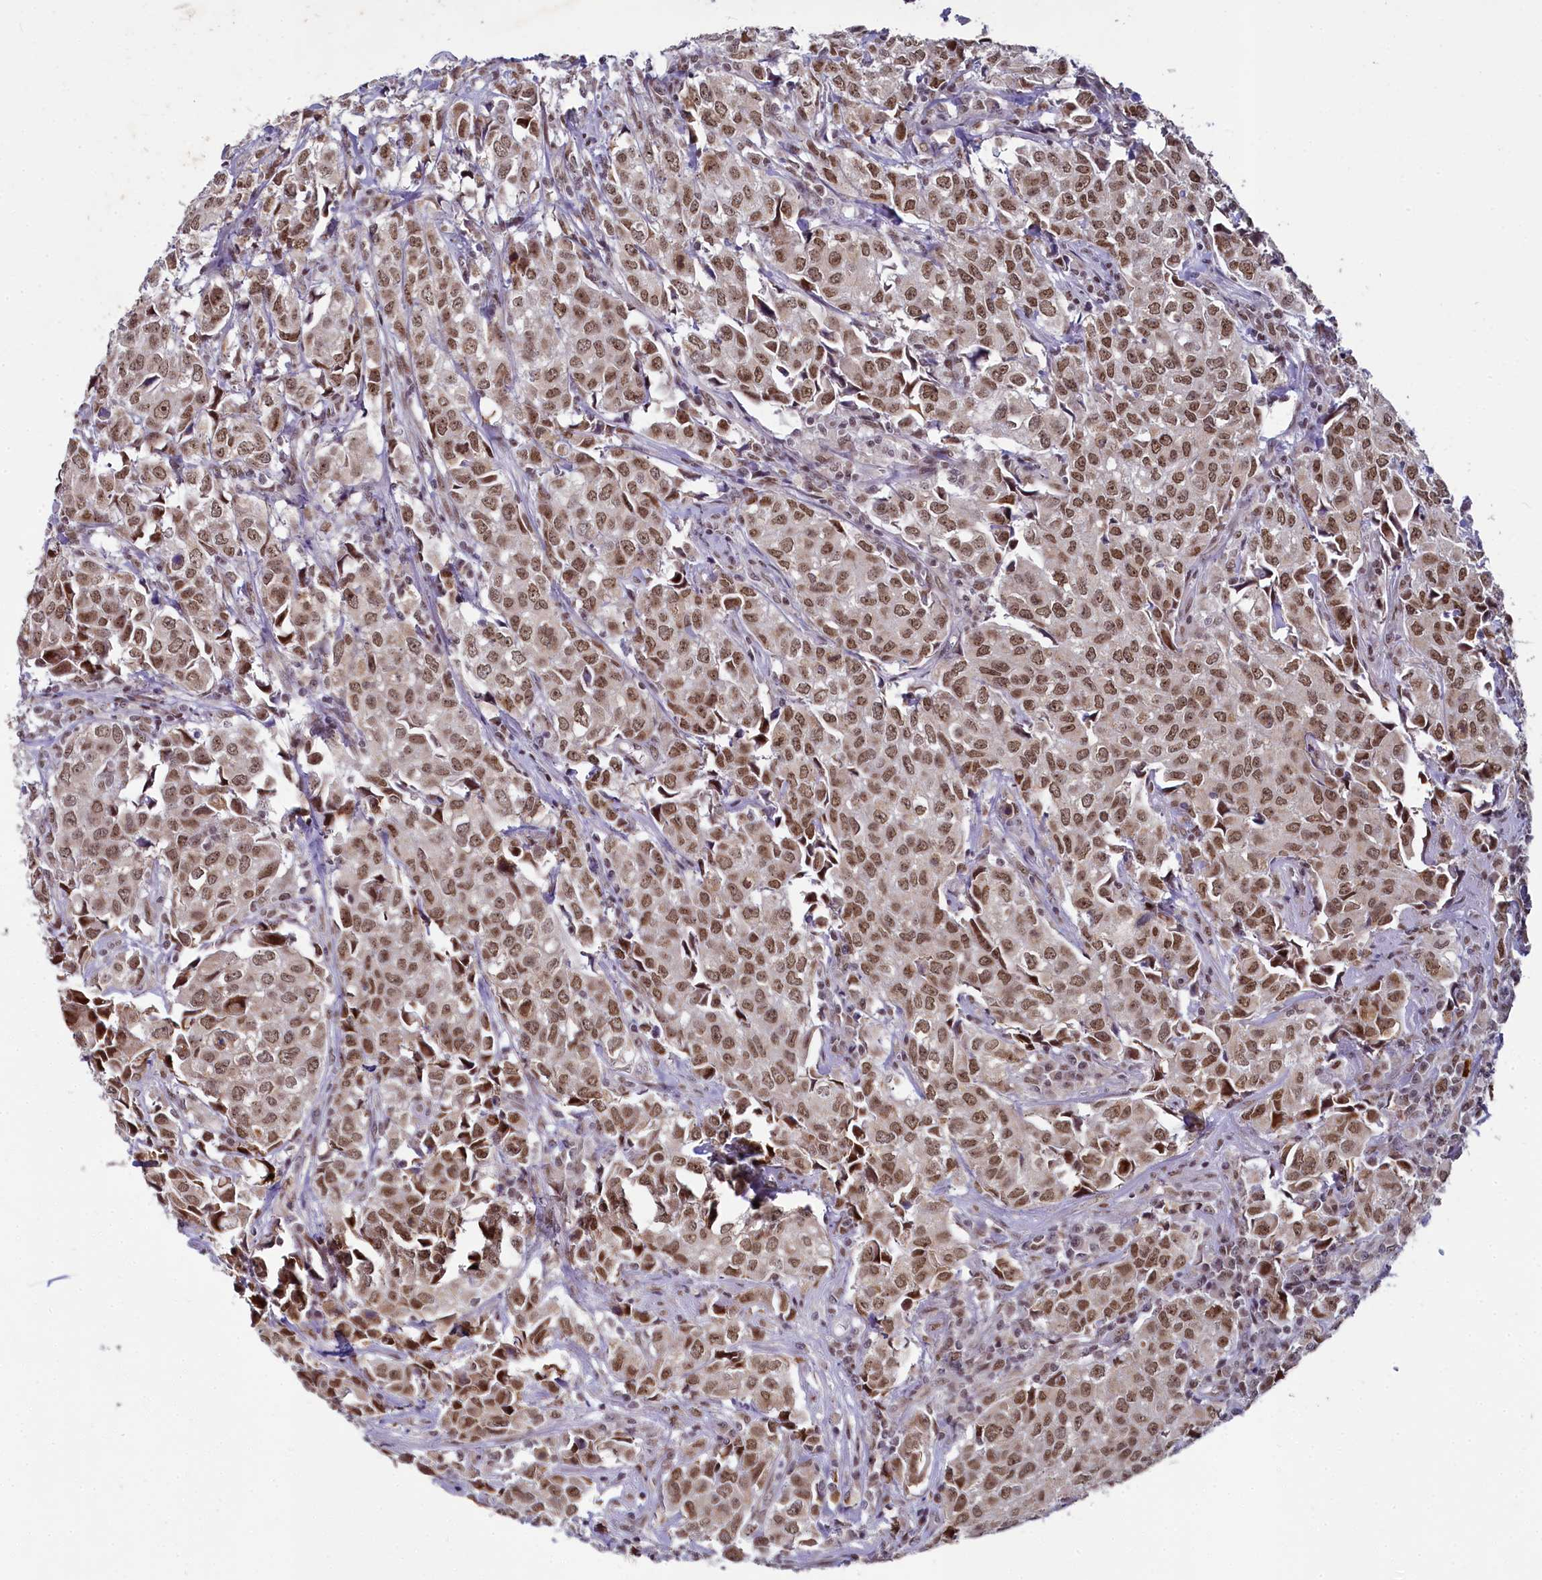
{"staining": {"intensity": "moderate", "quantity": ">75%", "location": "nuclear"}, "tissue": "urothelial cancer", "cell_type": "Tumor cells", "image_type": "cancer", "snomed": [{"axis": "morphology", "description": "Urothelial carcinoma, High grade"}, {"axis": "topography", "description": "Urinary bladder"}], "caption": "Urothelial cancer stained with a protein marker demonstrates moderate staining in tumor cells.", "gene": "PPHLN1", "patient": {"sex": "female", "age": 75}}